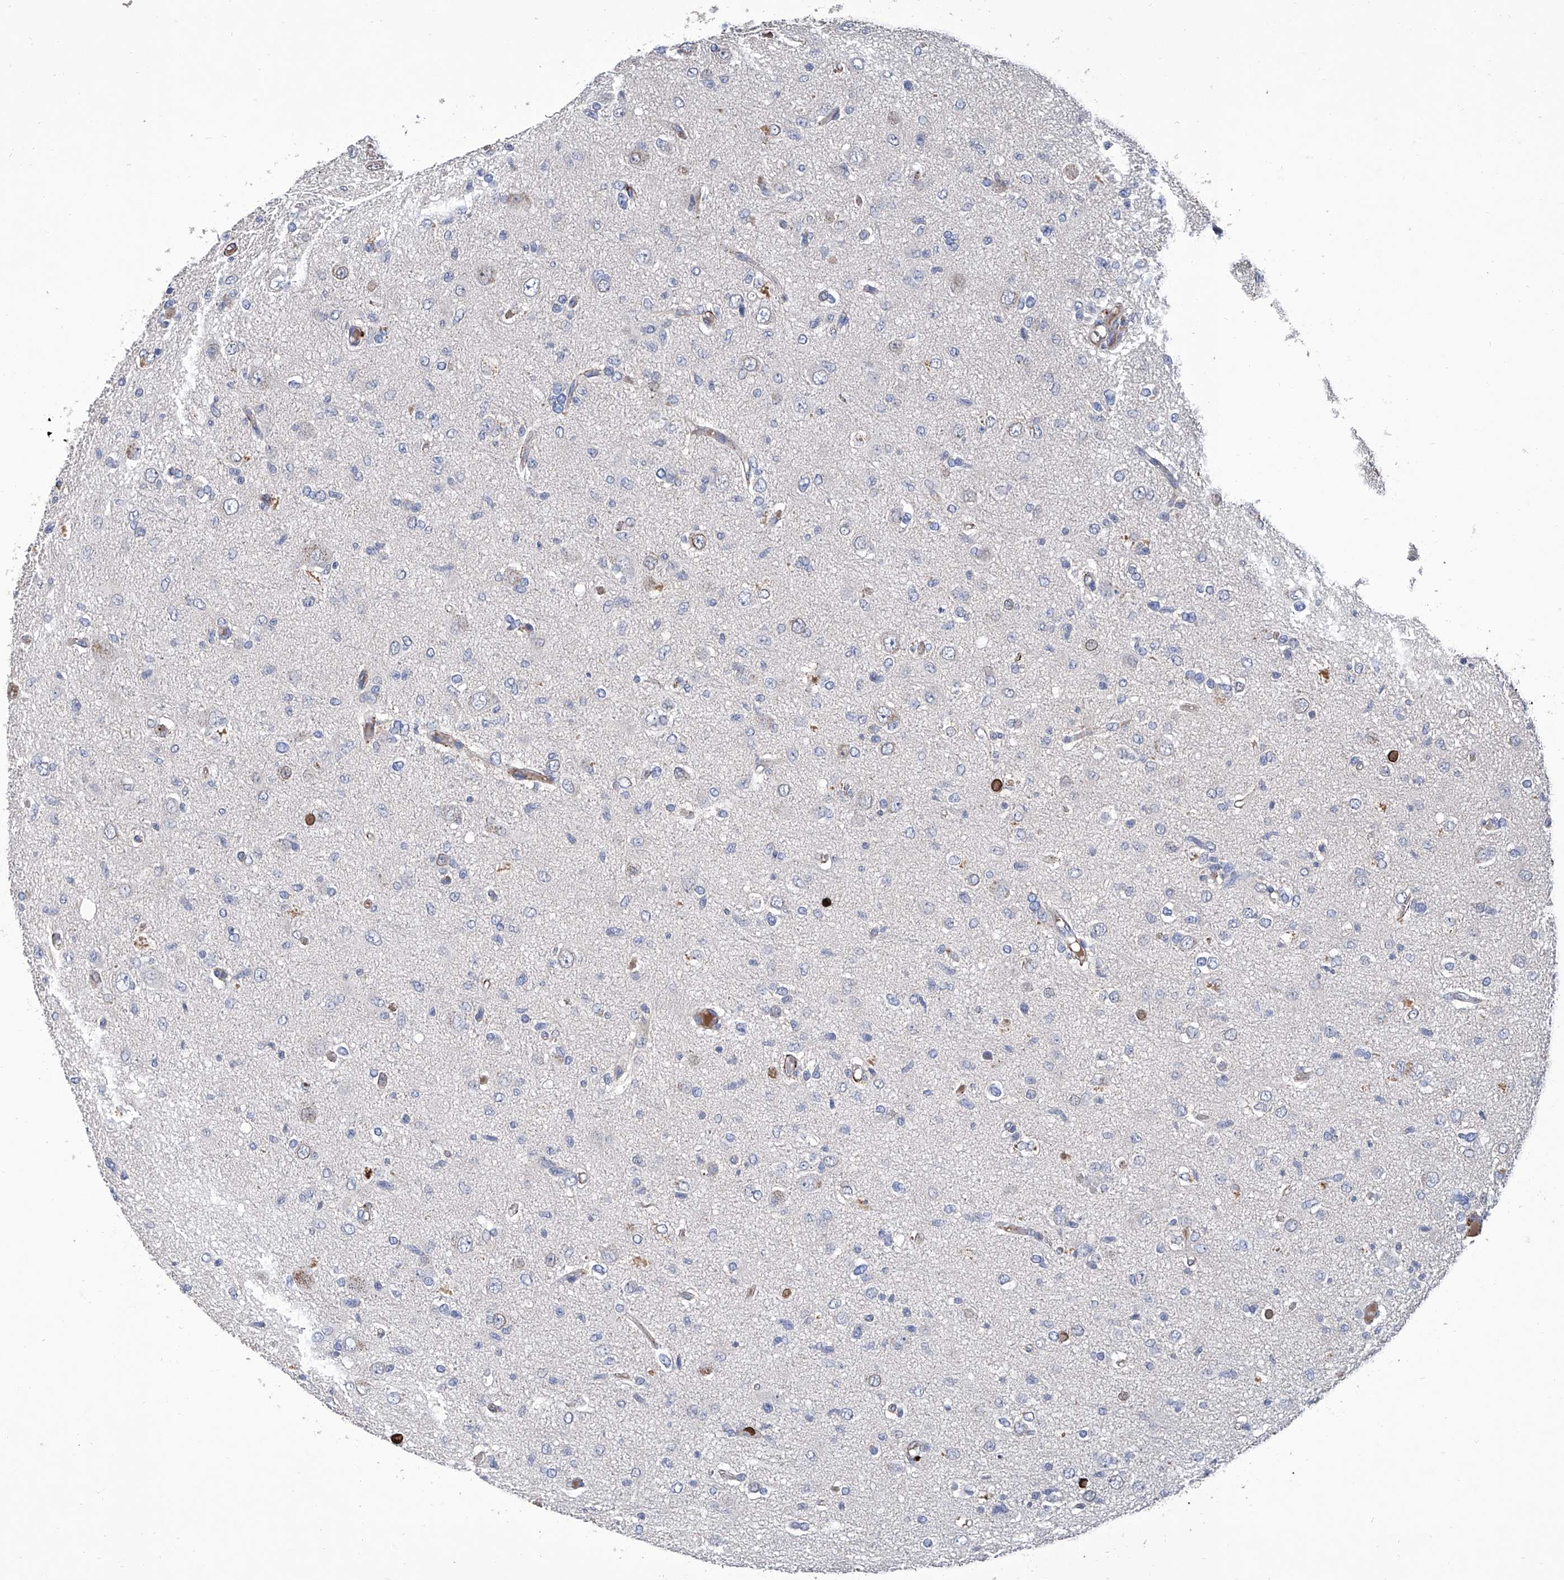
{"staining": {"intensity": "negative", "quantity": "none", "location": "none"}, "tissue": "glioma", "cell_type": "Tumor cells", "image_type": "cancer", "snomed": [{"axis": "morphology", "description": "Glioma, malignant, High grade"}, {"axis": "topography", "description": "Brain"}], "caption": "Immunohistochemistry micrograph of neoplastic tissue: human glioma stained with DAB reveals no significant protein expression in tumor cells.", "gene": "GPT", "patient": {"sex": "female", "age": 59}}